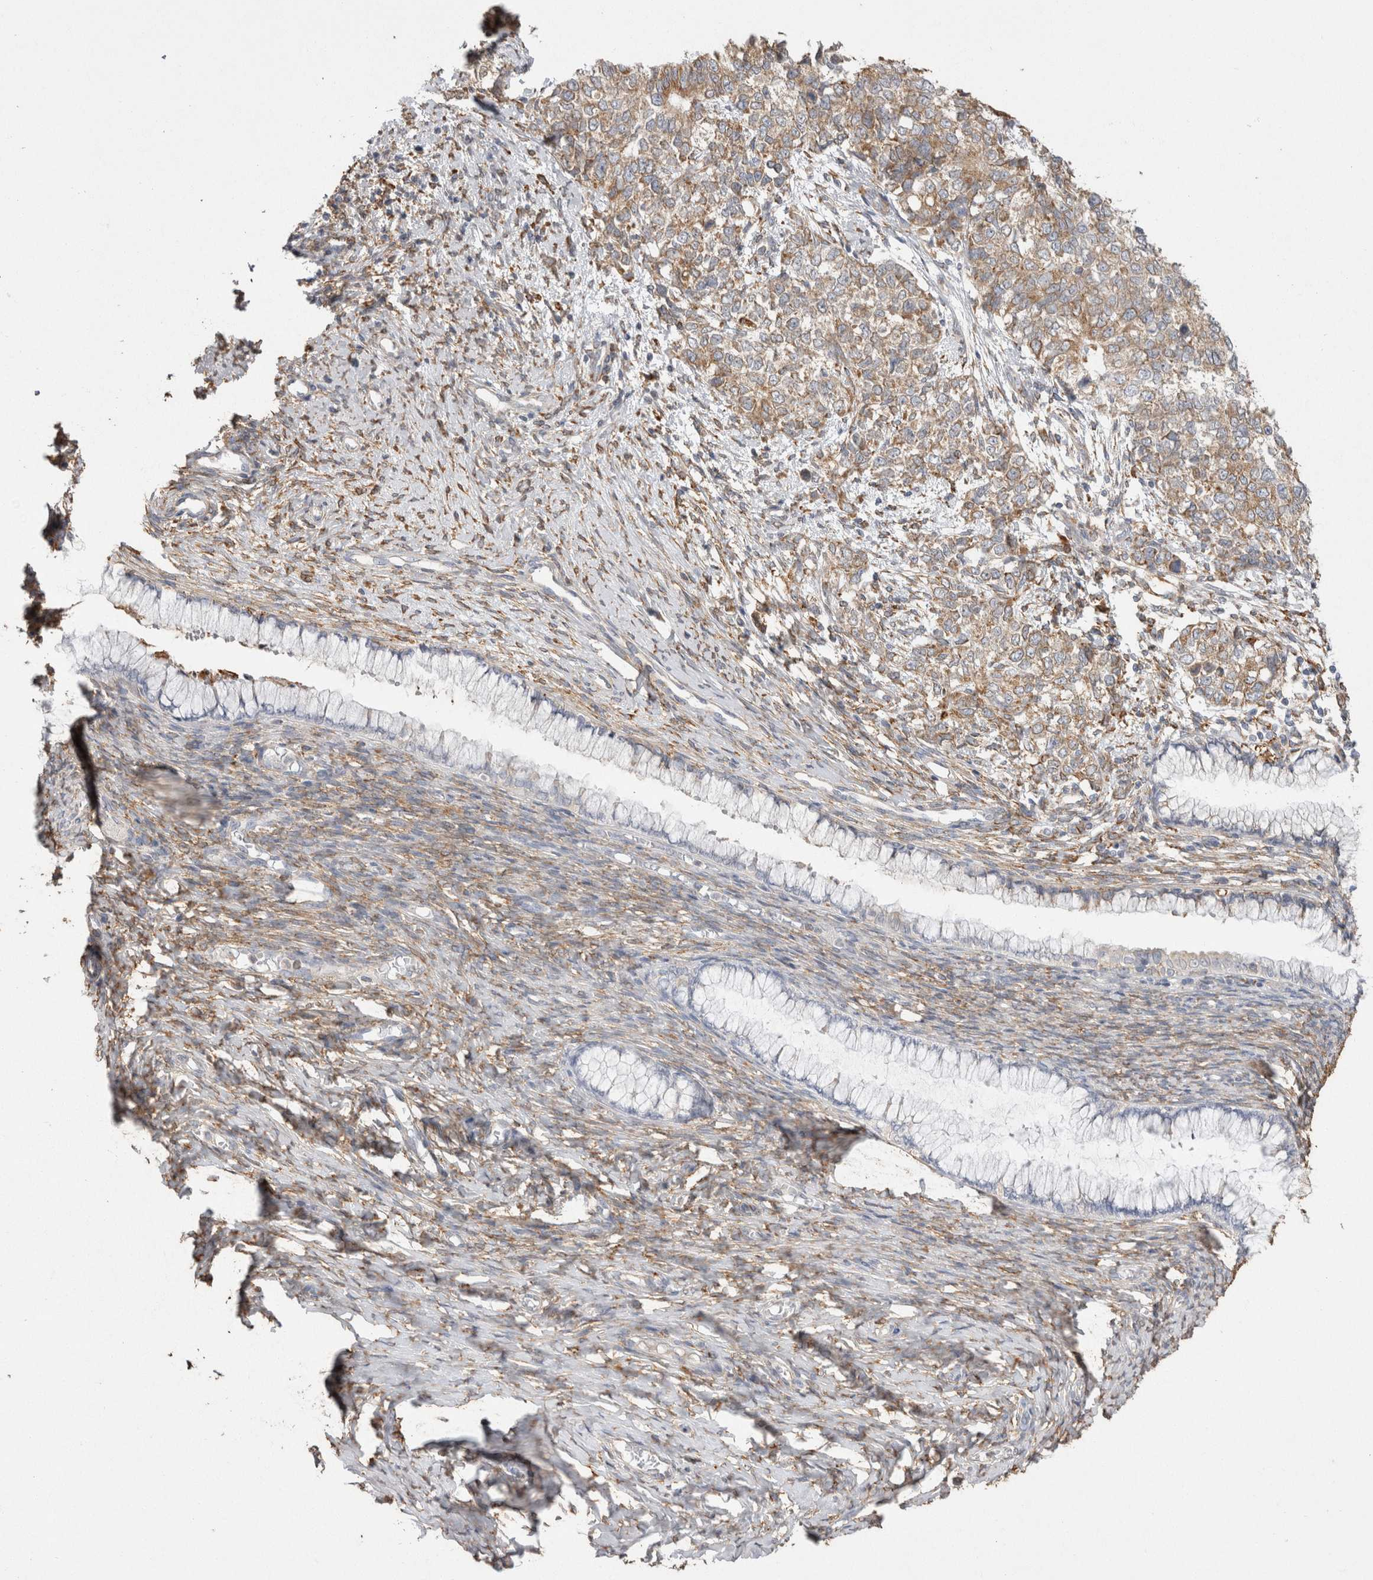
{"staining": {"intensity": "moderate", "quantity": ">75%", "location": "cytoplasmic/membranous"}, "tissue": "cervical cancer", "cell_type": "Tumor cells", "image_type": "cancer", "snomed": [{"axis": "morphology", "description": "Squamous cell carcinoma, NOS"}, {"axis": "topography", "description": "Cervix"}], "caption": "High-power microscopy captured an immunohistochemistry image of cervical cancer, revealing moderate cytoplasmic/membranous positivity in about >75% of tumor cells.", "gene": "LRPAP1", "patient": {"sex": "female", "age": 63}}